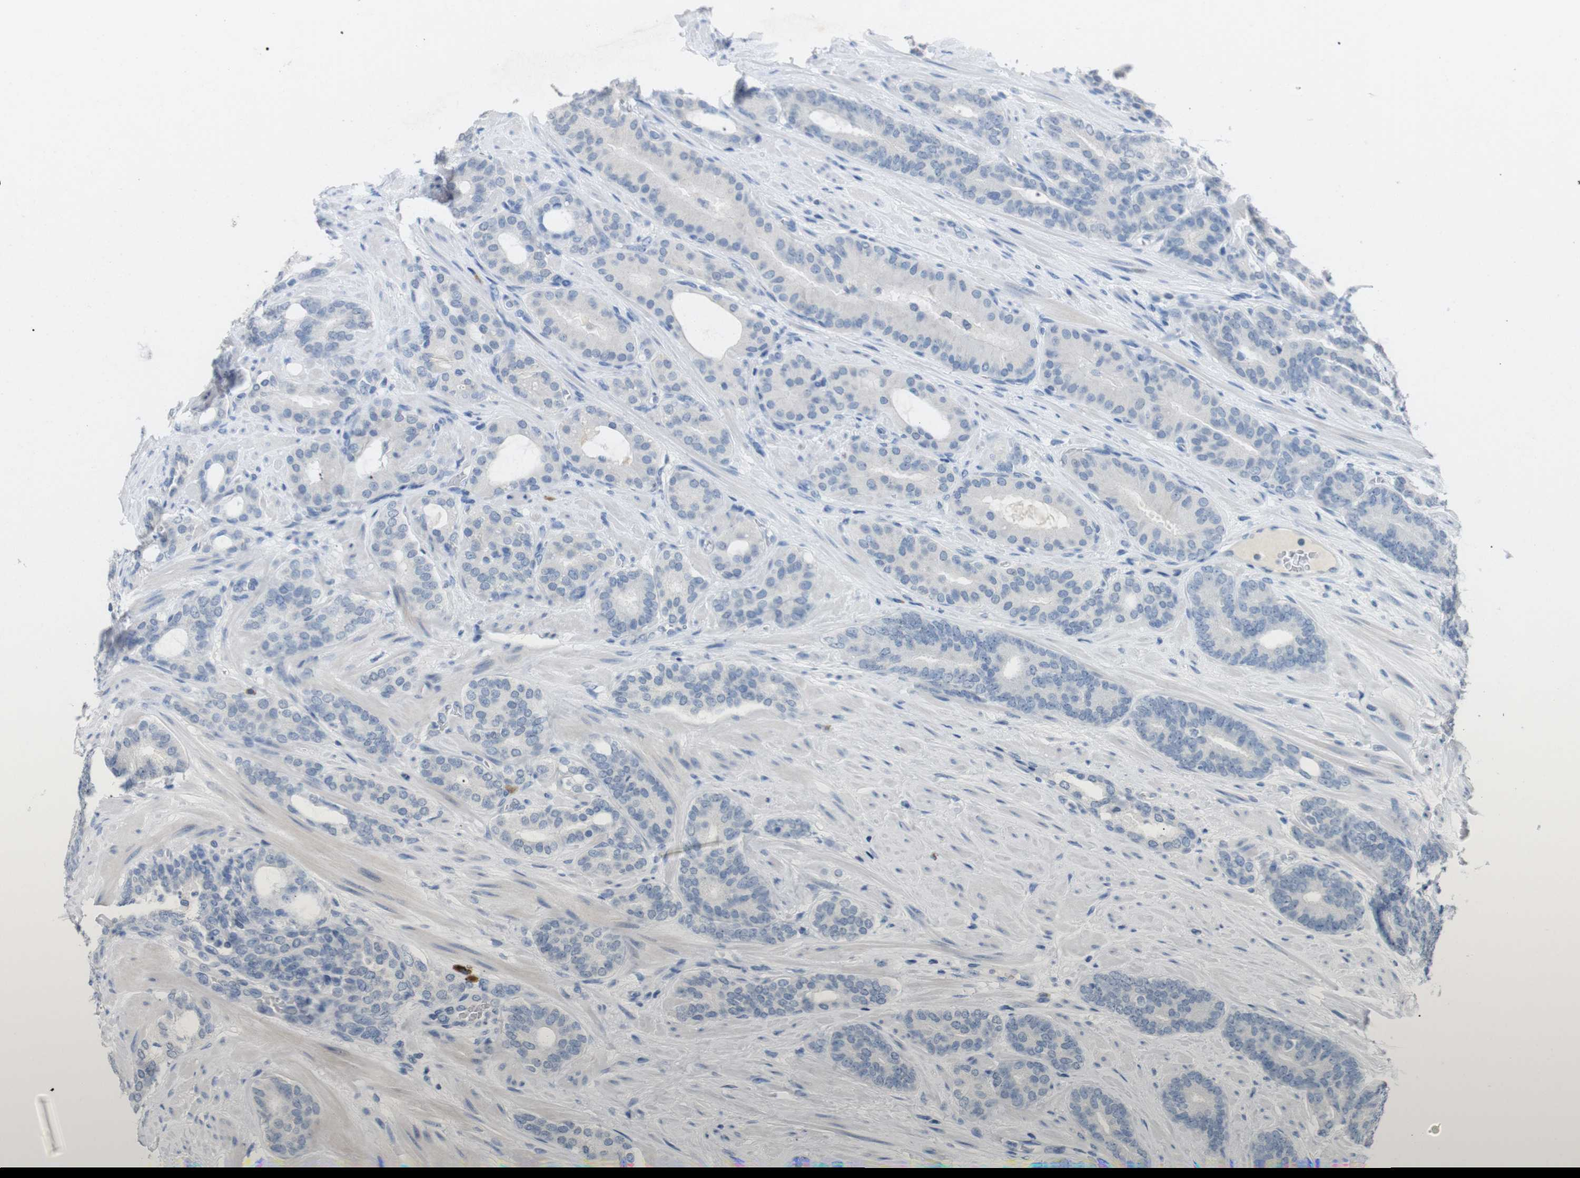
{"staining": {"intensity": "negative", "quantity": "none", "location": "none"}, "tissue": "prostate cancer", "cell_type": "Tumor cells", "image_type": "cancer", "snomed": [{"axis": "morphology", "description": "Adenocarcinoma, Low grade"}, {"axis": "topography", "description": "Prostate"}], "caption": "Immunohistochemical staining of prostate cancer (adenocarcinoma (low-grade)) shows no significant staining in tumor cells.", "gene": "CHRM5", "patient": {"sex": "male", "age": 63}}